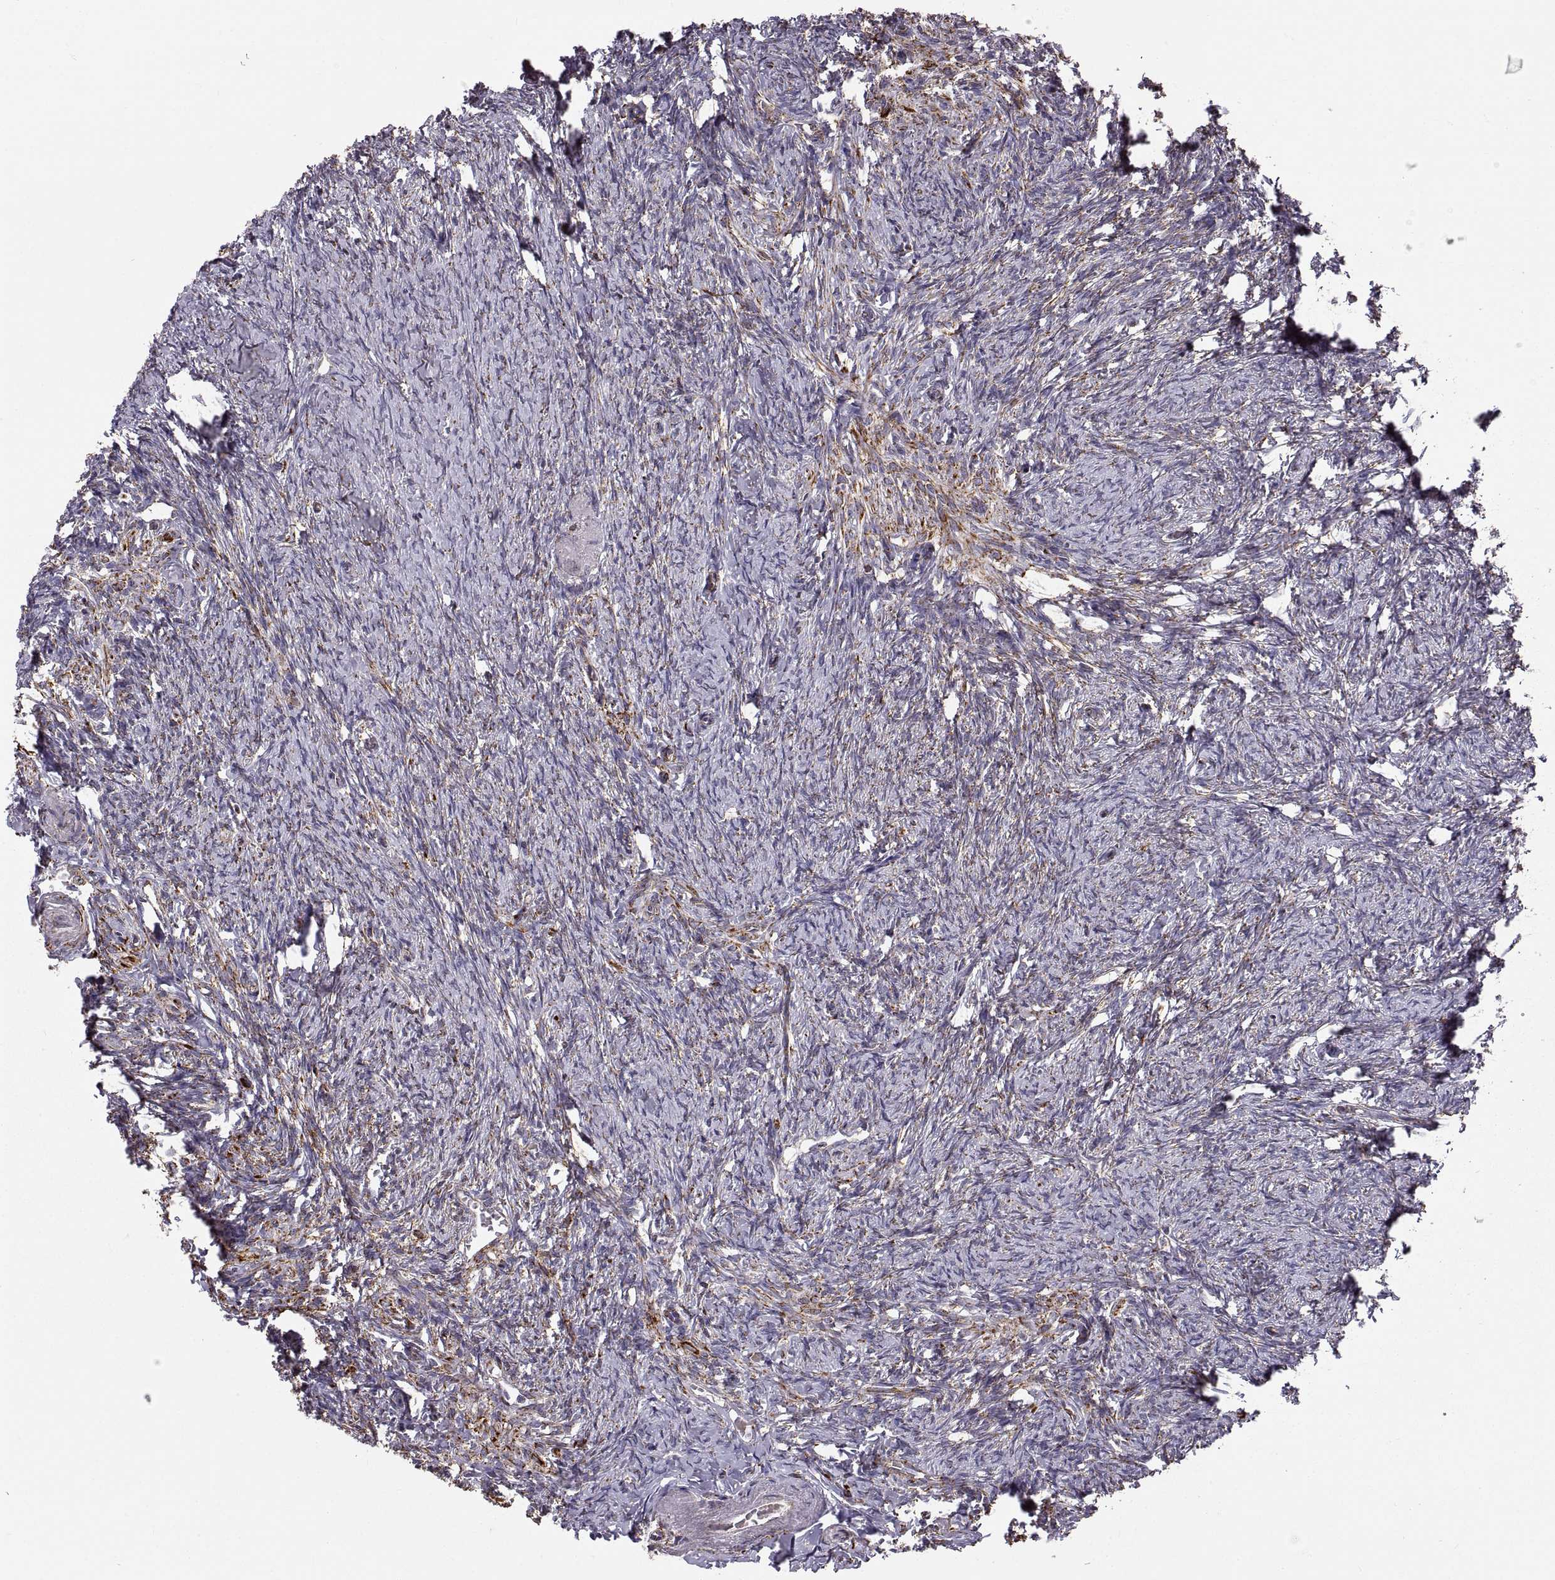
{"staining": {"intensity": "weak", "quantity": "<25%", "location": "cytoplasmic/membranous"}, "tissue": "ovary", "cell_type": "Ovarian stroma cells", "image_type": "normal", "snomed": [{"axis": "morphology", "description": "Normal tissue, NOS"}, {"axis": "topography", "description": "Ovary"}], "caption": "Ovarian stroma cells show no significant staining in normal ovary.", "gene": "ARSD", "patient": {"sex": "female", "age": 72}}